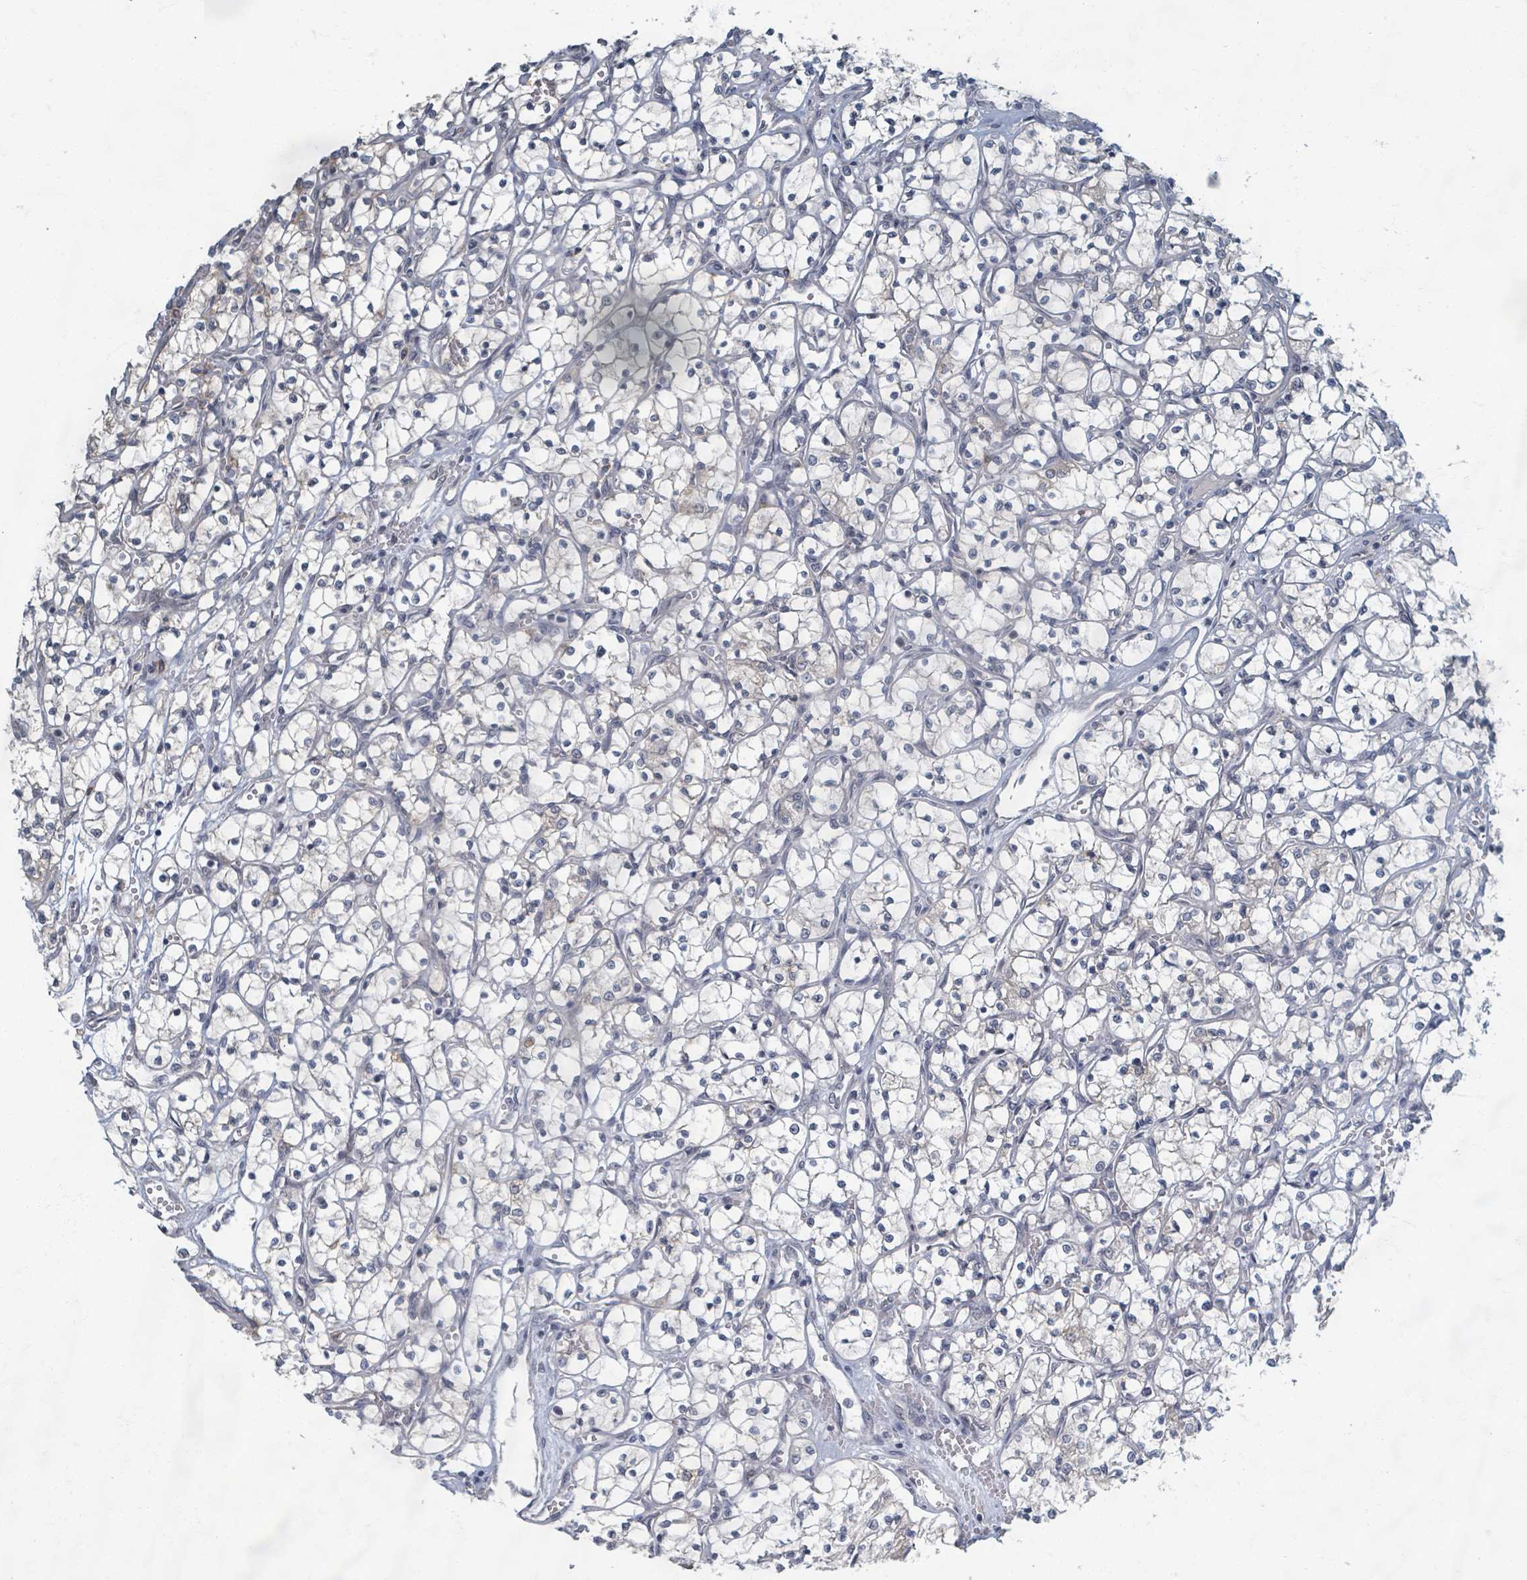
{"staining": {"intensity": "weak", "quantity": "<25%", "location": "cytoplasmic/membranous"}, "tissue": "renal cancer", "cell_type": "Tumor cells", "image_type": "cancer", "snomed": [{"axis": "morphology", "description": "Adenocarcinoma, NOS"}, {"axis": "topography", "description": "Kidney"}], "caption": "Immunohistochemical staining of renal adenocarcinoma exhibits no significant expression in tumor cells.", "gene": "INTS15", "patient": {"sex": "female", "age": 69}}